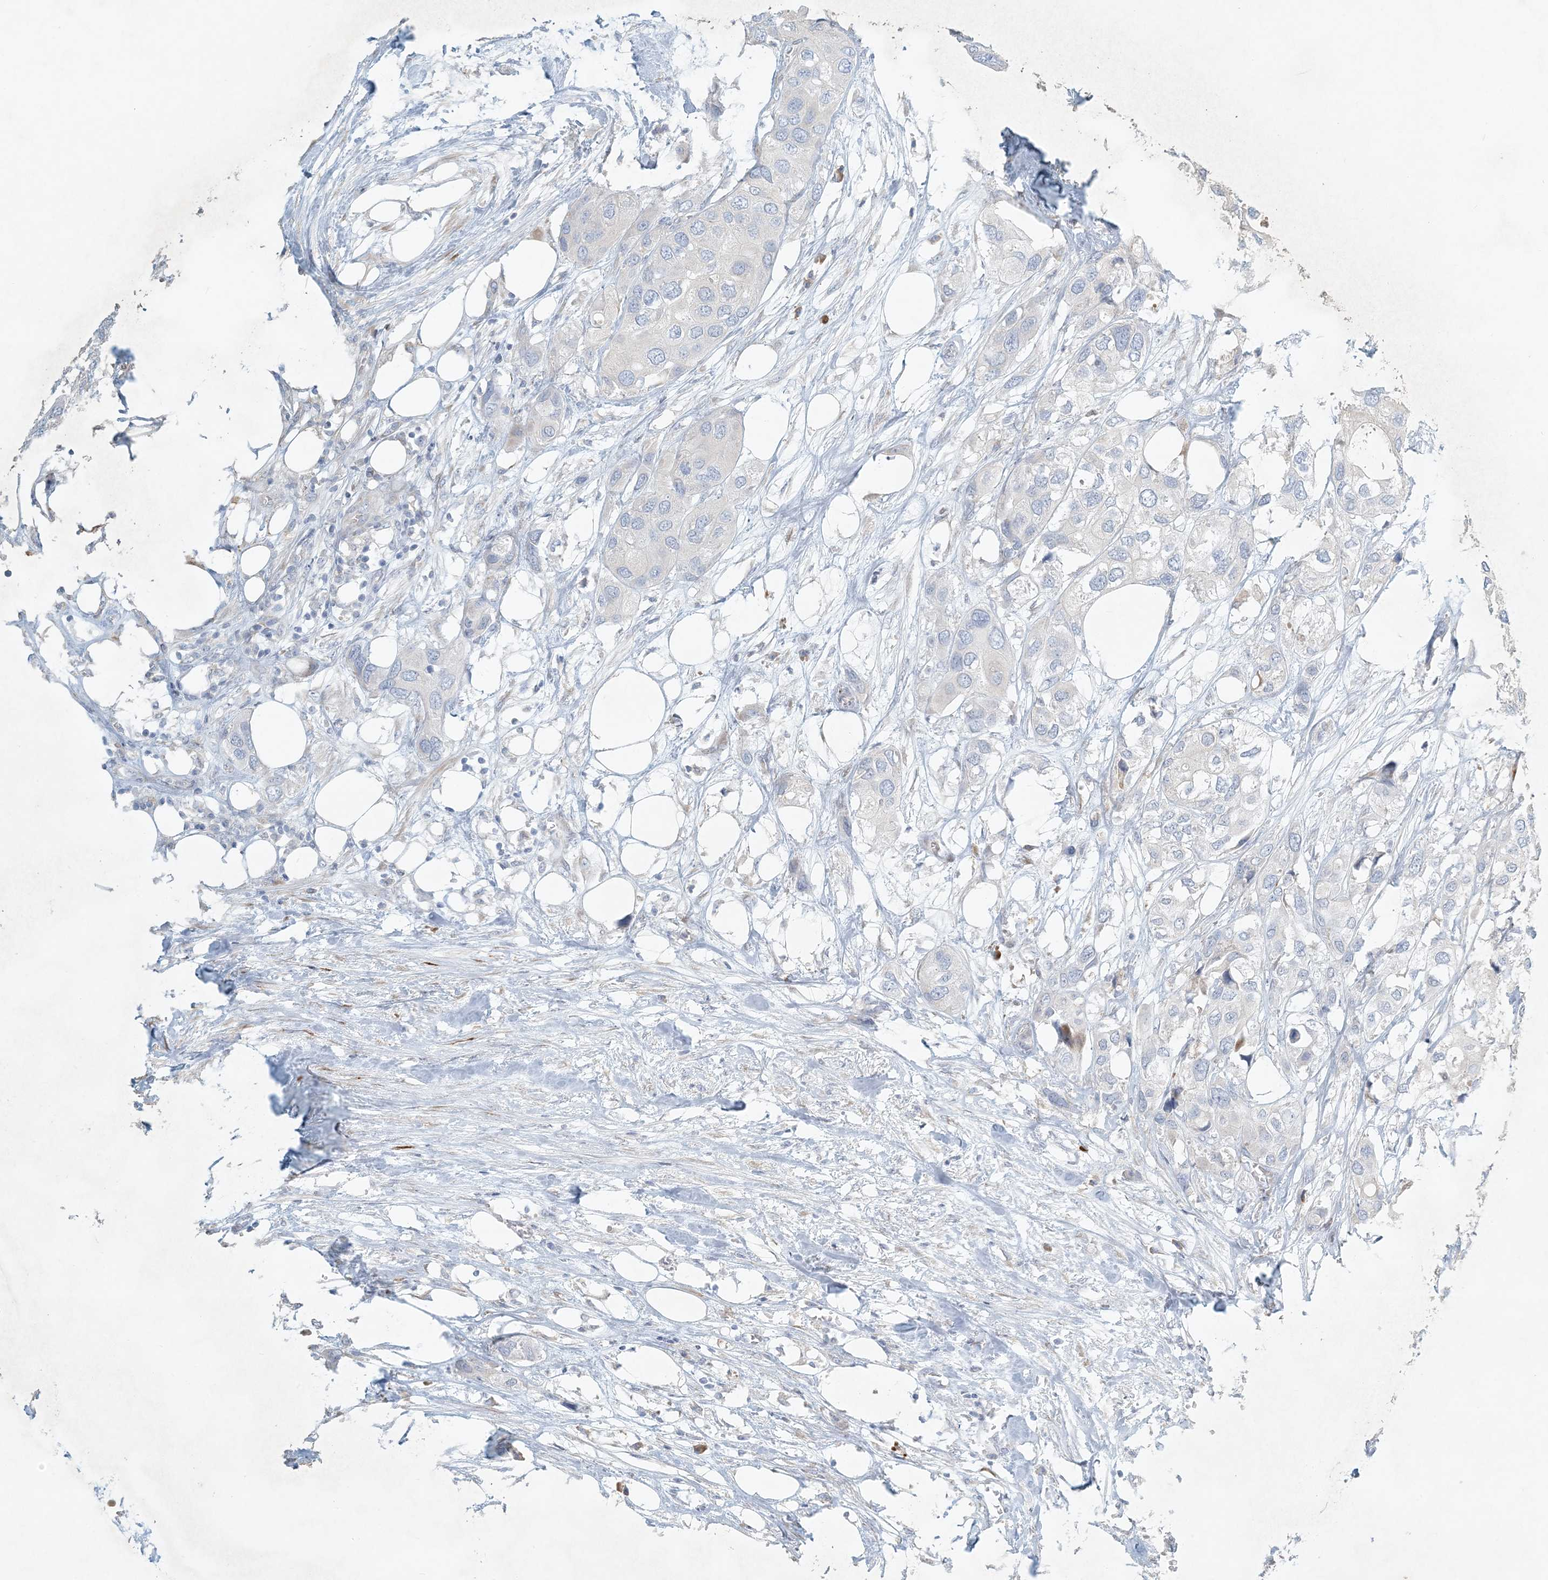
{"staining": {"intensity": "negative", "quantity": "none", "location": "none"}, "tissue": "urothelial cancer", "cell_type": "Tumor cells", "image_type": "cancer", "snomed": [{"axis": "morphology", "description": "Urothelial carcinoma, High grade"}, {"axis": "topography", "description": "Urinary bladder"}], "caption": "There is no significant staining in tumor cells of high-grade urothelial carcinoma. Nuclei are stained in blue.", "gene": "ZNF385D", "patient": {"sex": "male", "age": 64}}